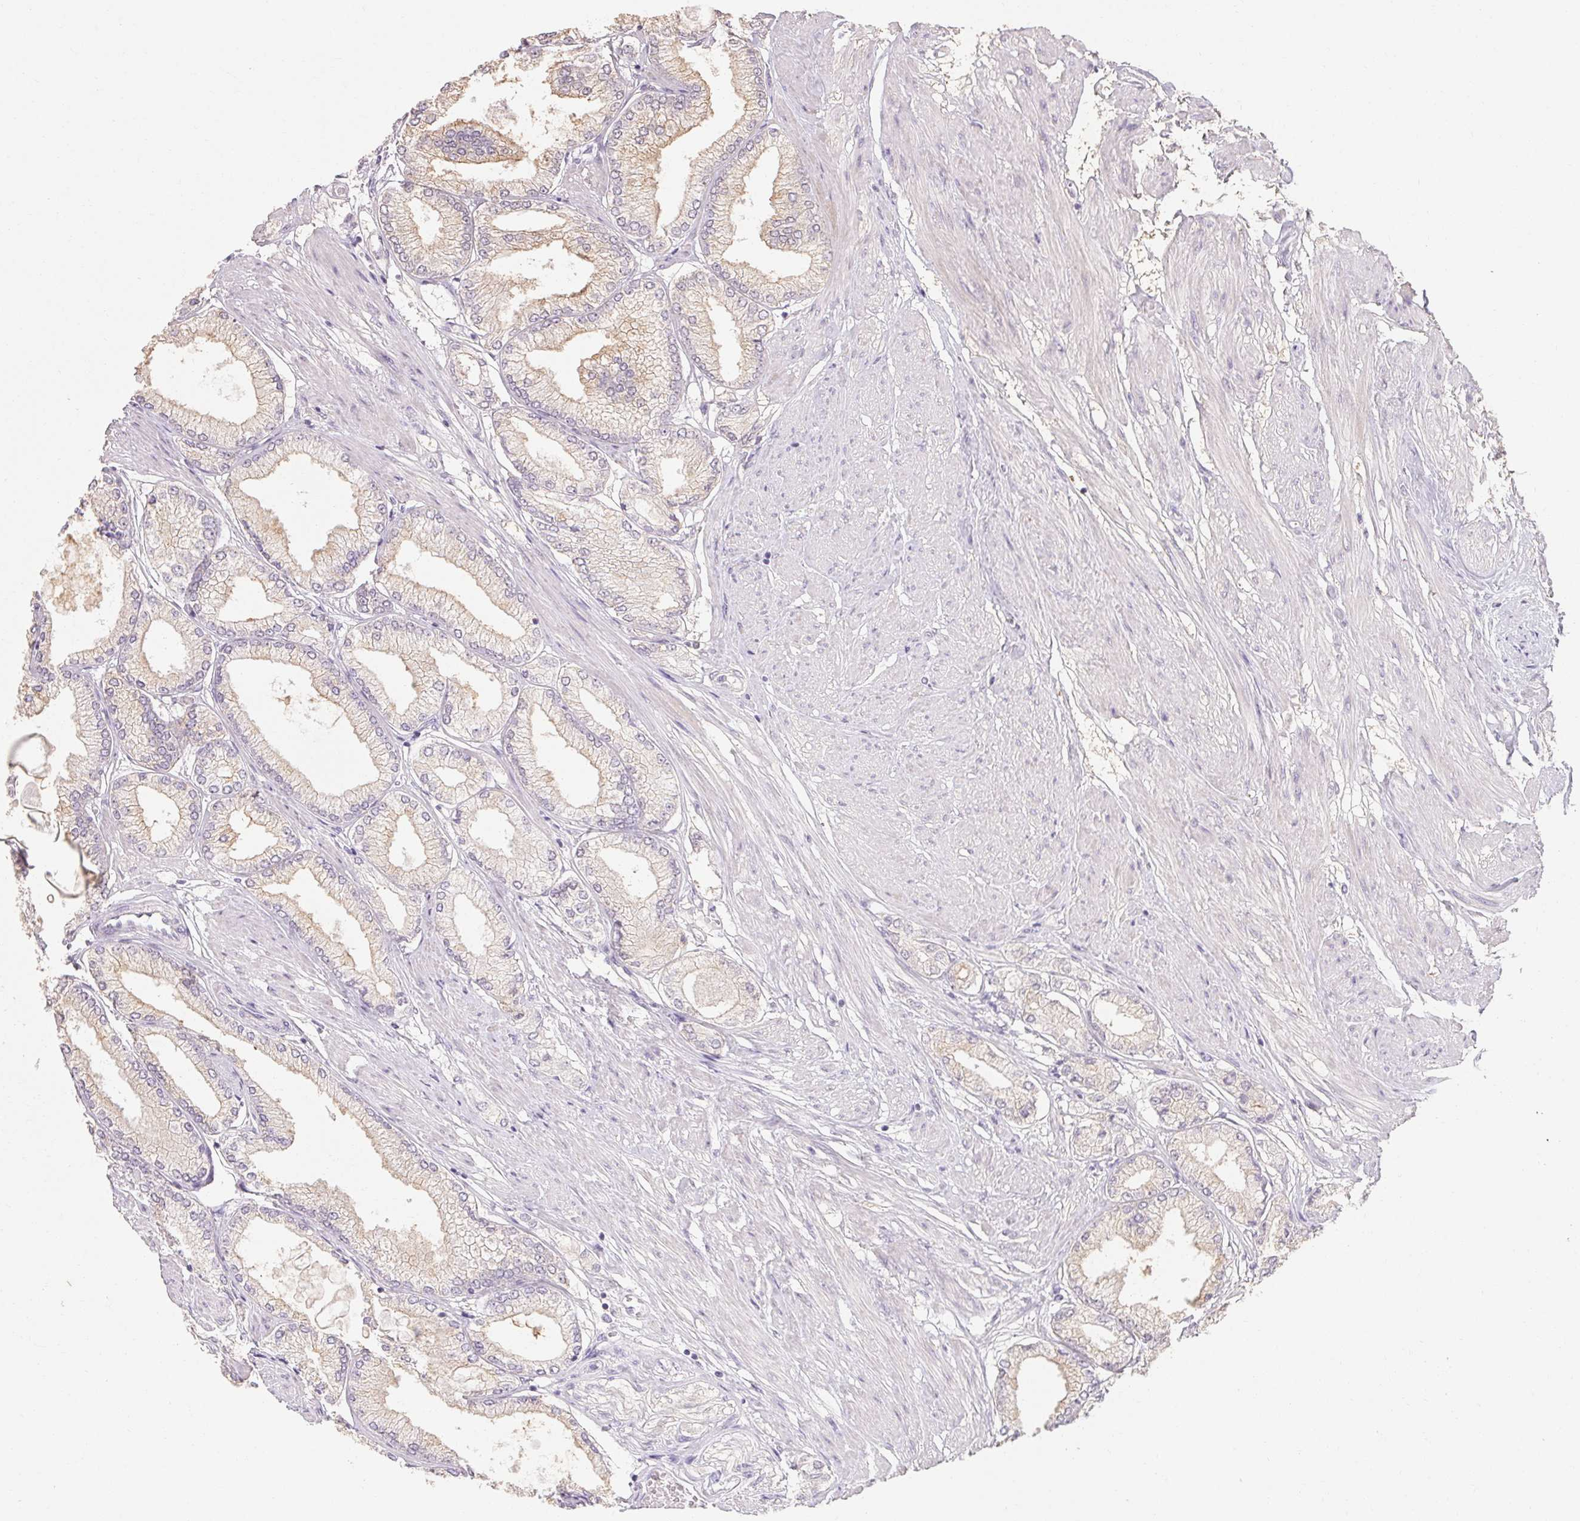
{"staining": {"intensity": "weak", "quantity": "25%-75%", "location": "cytoplasmic/membranous"}, "tissue": "prostate cancer", "cell_type": "Tumor cells", "image_type": "cancer", "snomed": [{"axis": "morphology", "description": "Adenocarcinoma, High grade"}, {"axis": "topography", "description": "Prostate"}], "caption": "This is a micrograph of immunohistochemistry staining of high-grade adenocarcinoma (prostate), which shows weak positivity in the cytoplasmic/membranous of tumor cells.", "gene": "MAP7D2", "patient": {"sex": "male", "age": 68}}